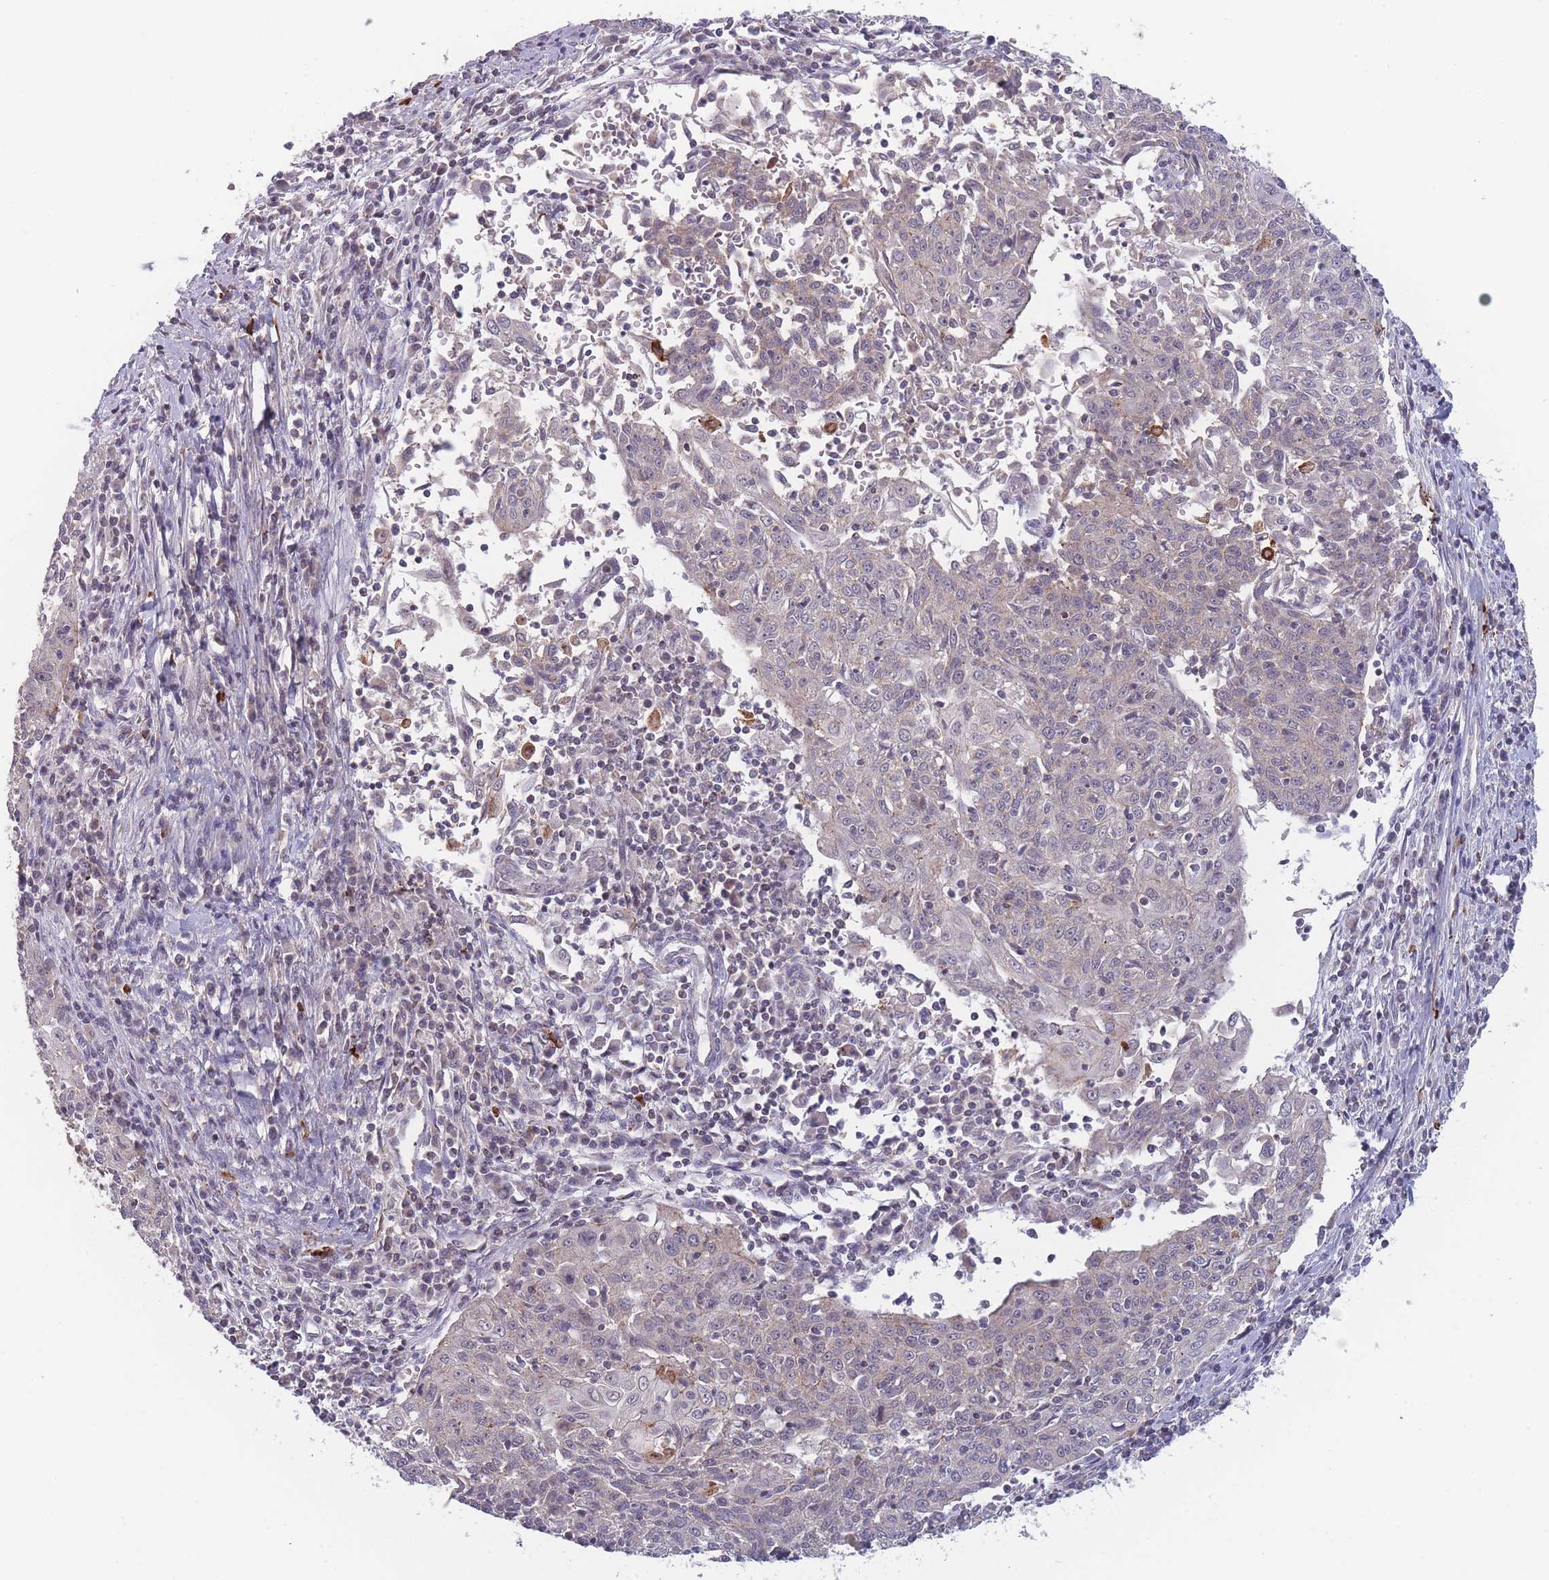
{"staining": {"intensity": "negative", "quantity": "none", "location": "none"}, "tissue": "cervical cancer", "cell_type": "Tumor cells", "image_type": "cancer", "snomed": [{"axis": "morphology", "description": "Squamous cell carcinoma, NOS"}, {"axis": "topography", "description": "Cervix"}], "caption": "Photomicrograph shows no significant protein positivity in tumor cells of cervical cancer.", "gene": "TMEM232", "patient": {"sex": "female", "age": 48}}